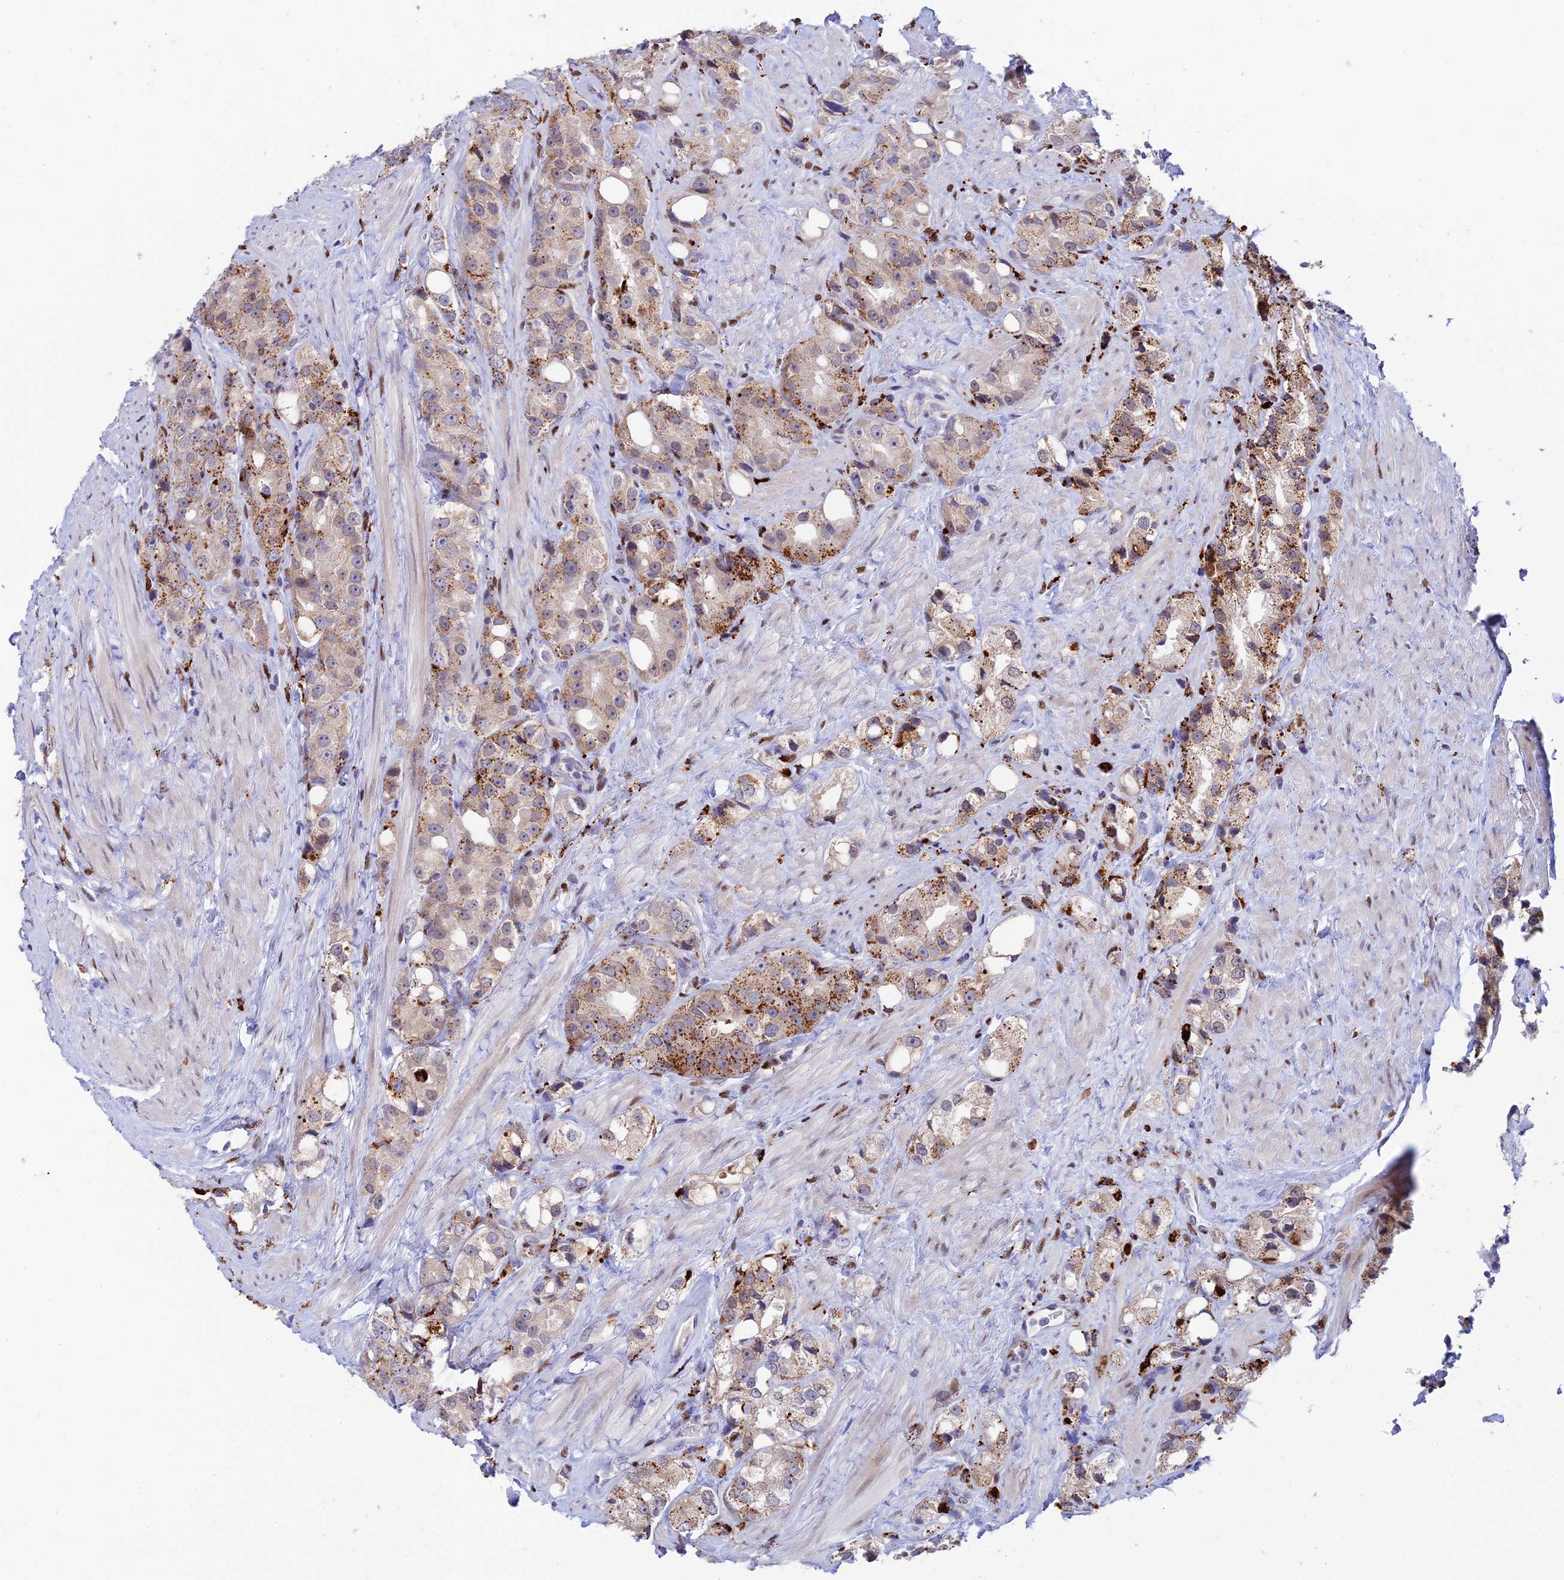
{"staining": {"intensity": "moderate", "quantity": "25%-75%", "location": "cytoplasmic/membranous"}, "tissue": "prostate cancer", "cell_type": "Tumor cells", "image_type": "cancer", "snomed": [{"axis": "morphology", "description": "Adenocarcinoma, NOS"}, {"axis": "topography", "description": "Prostate"}], "caption": "Immunohistochemical staining of prostate cancer exhibits moderate cytoplasmic/membranous protein positivity in approximately 25%-75% of tumor cells.", "gene": "HIC1", "patient": {"sex": "male", "age": 79}}